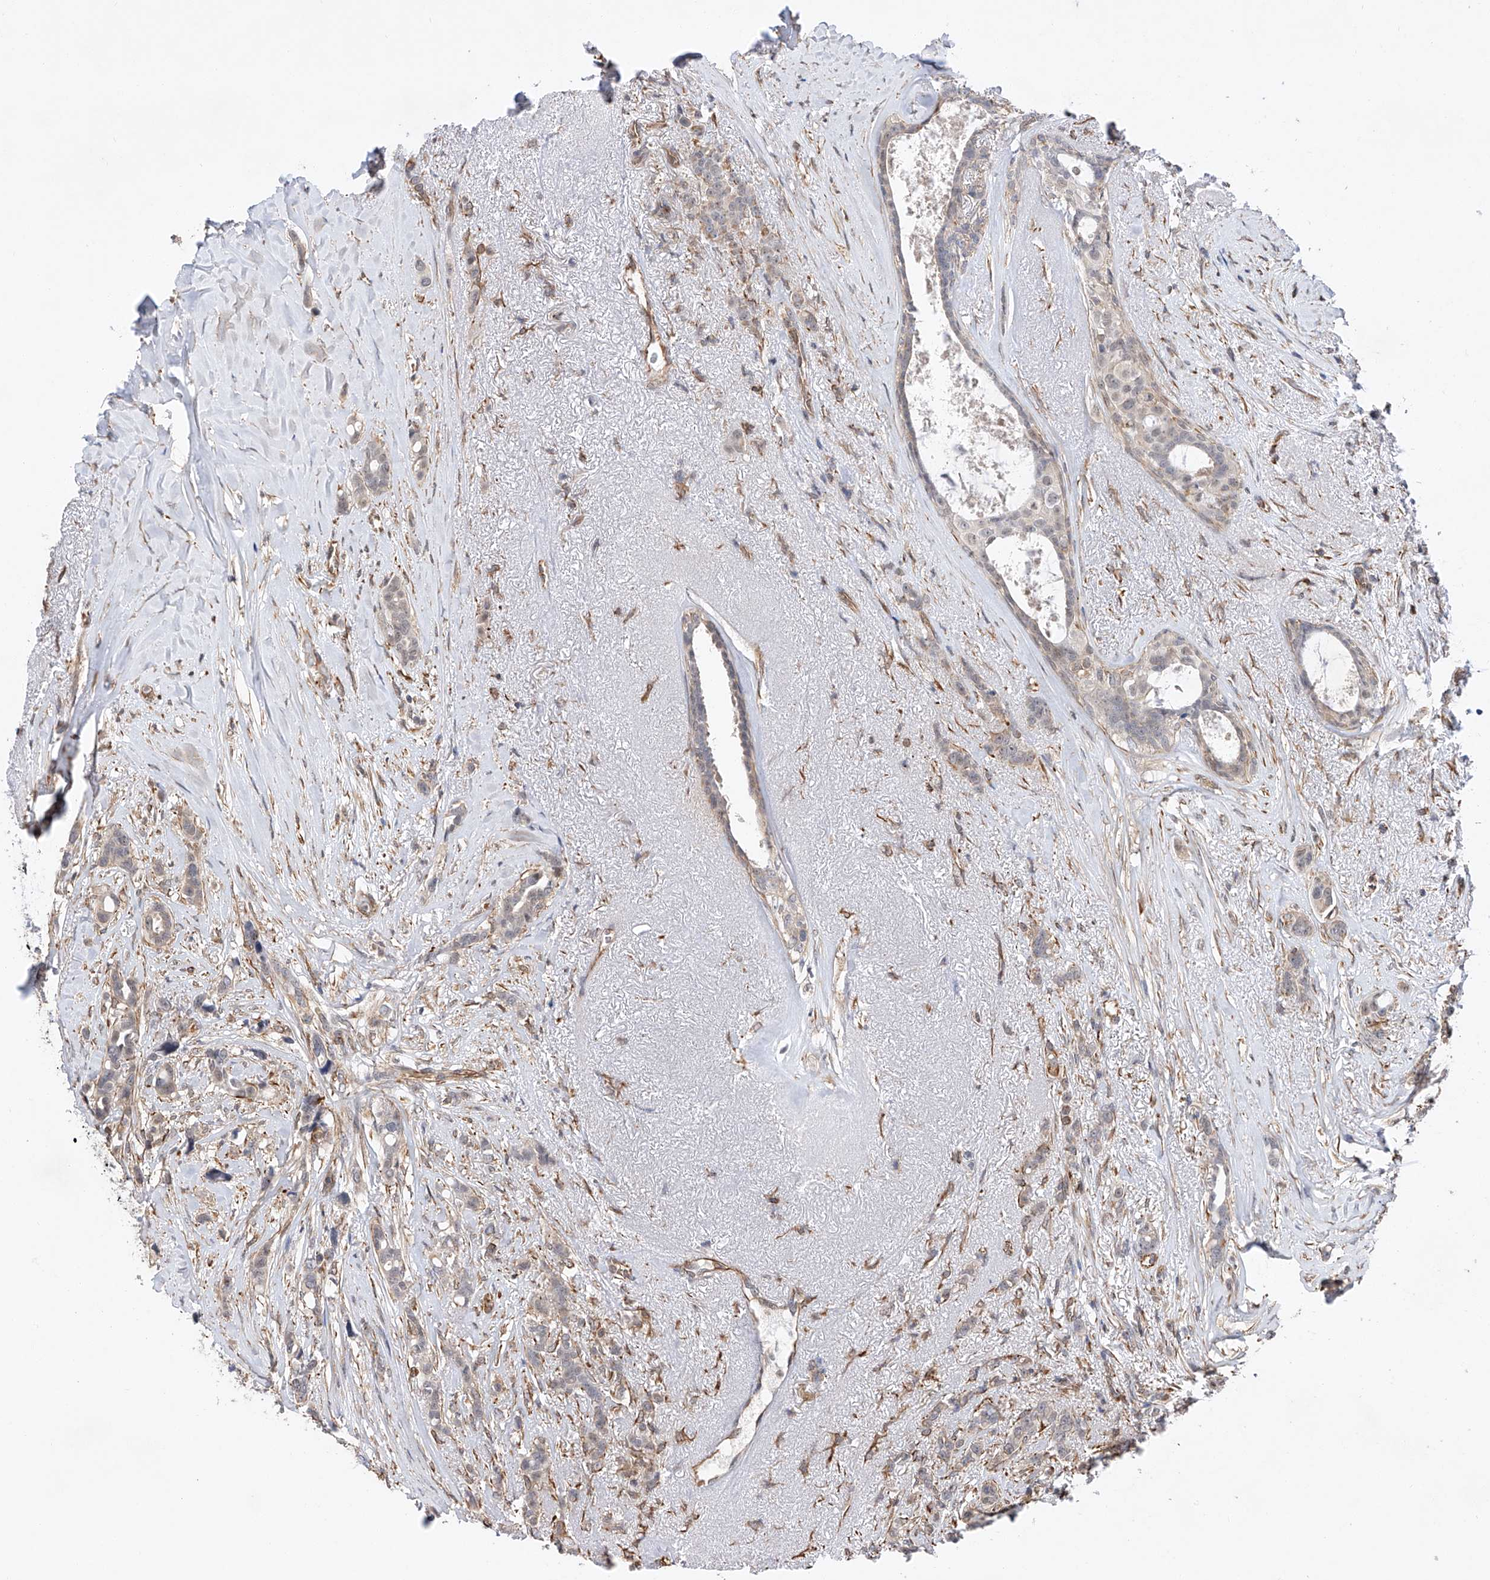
{"staining": {"intensity": "weak", "quantity": "<25%", "location": "cytoplasmic/membranous"}, "tissue": "breast cancer", "cell_type": "Tumor cells", "image_type": "cancer", "snomed": [{"axis": "morphology", "description": "Lobular carcinoma"}, {"axis": "topography", "description": "Breast"}], "caption": "IHC micrograph of breast cancer stained for a protein (brown), which exhibits no staining in tumor cells.", "gene": "AMD1", "patient": {"sex": "female", "age": 51}}